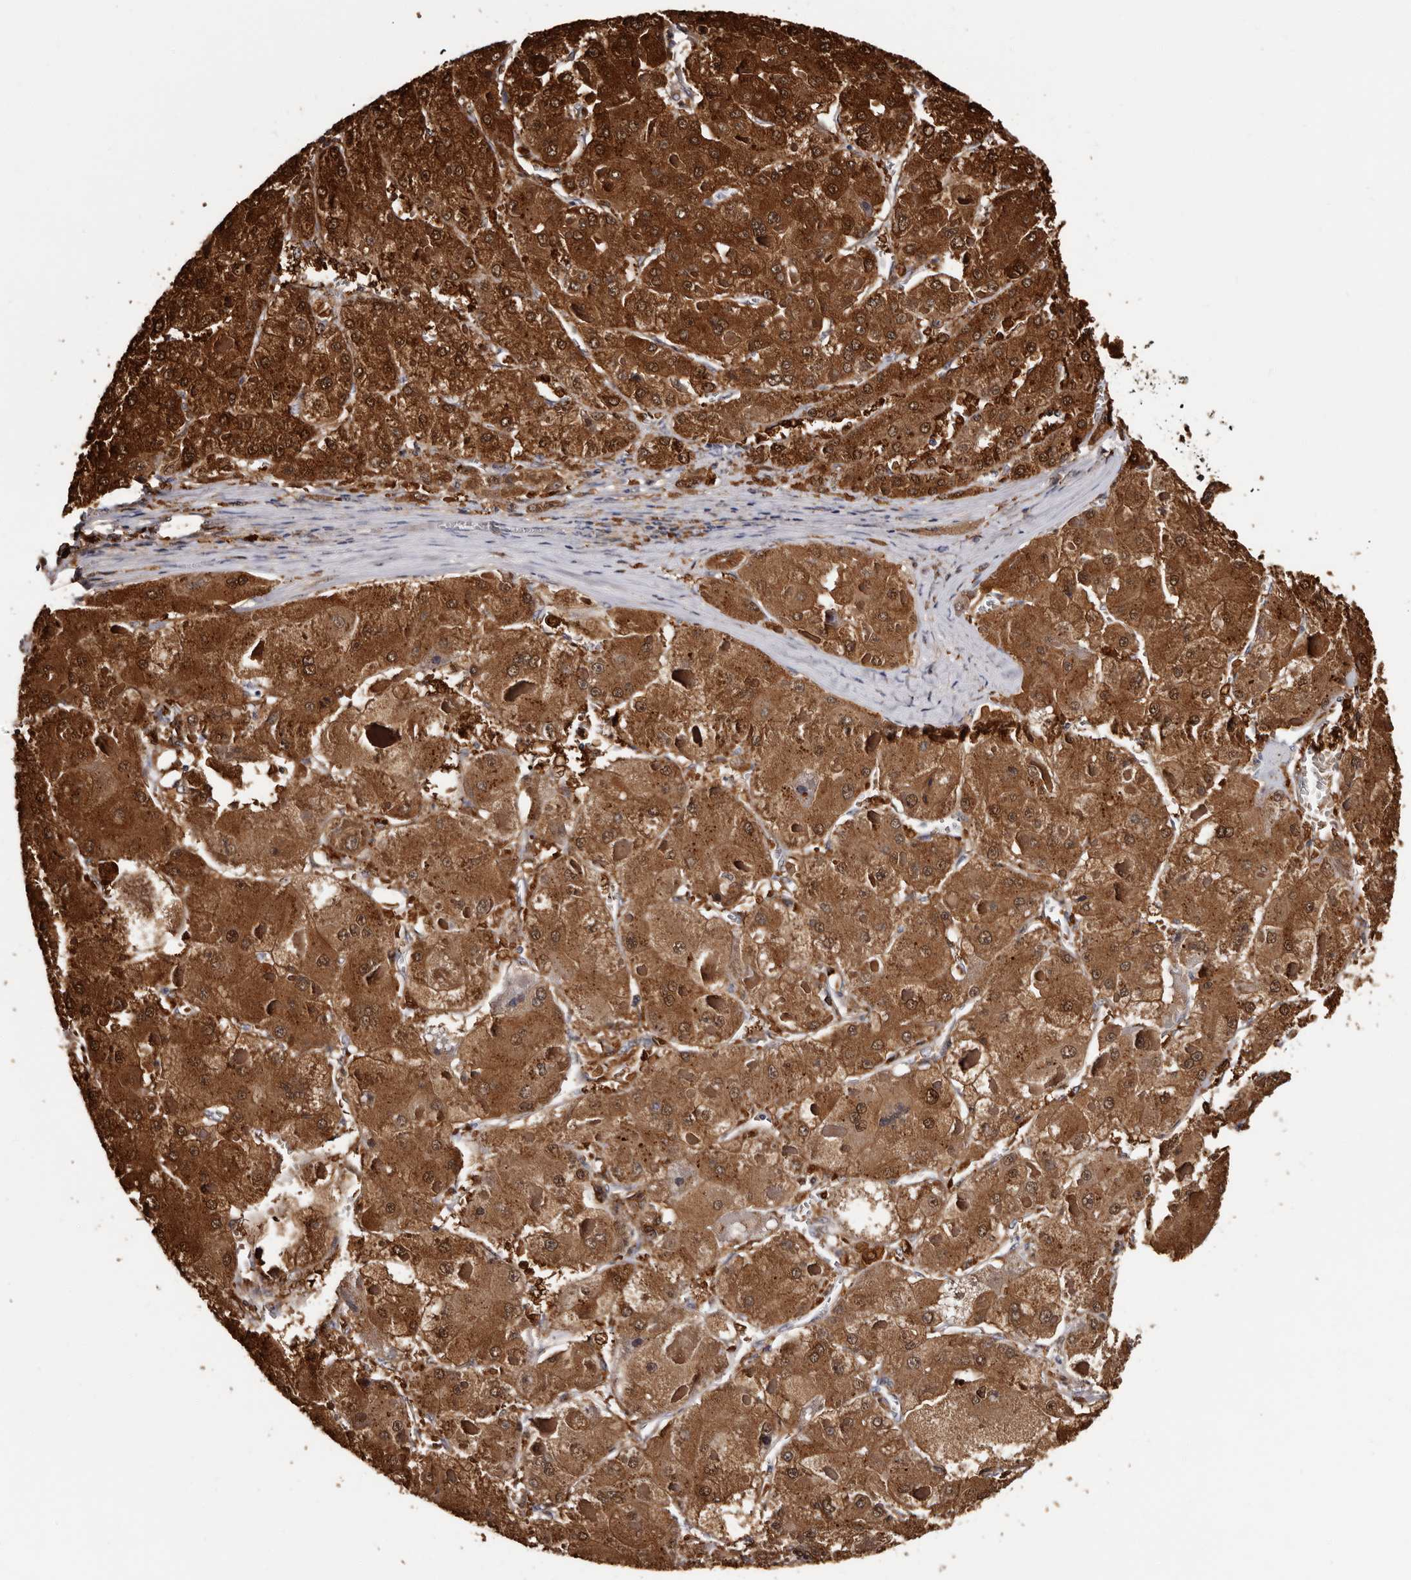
{"staining": {"intensity": "strong", "quantity": ">75%", "location": "cytoplasmic/membranous,nuclear"}, "tissue": "liver cancer", "cell_type": "Tumor cells", "image_type": "cancer", "snomed": [{"axis": "morphology", "description": "Carcinoma, Hepatocellular, NOS"}, {"axis": "topography", "description": "Liver"}], "caption": "Liver hepatocellular carcinoma stained for a protein (brown) shows strong cytoplasmic/membranous and nuclear positive staining in about >75% of tumor cells.", "gene": "DNPH1", "patient": {"sex": "female", "age": 73}}